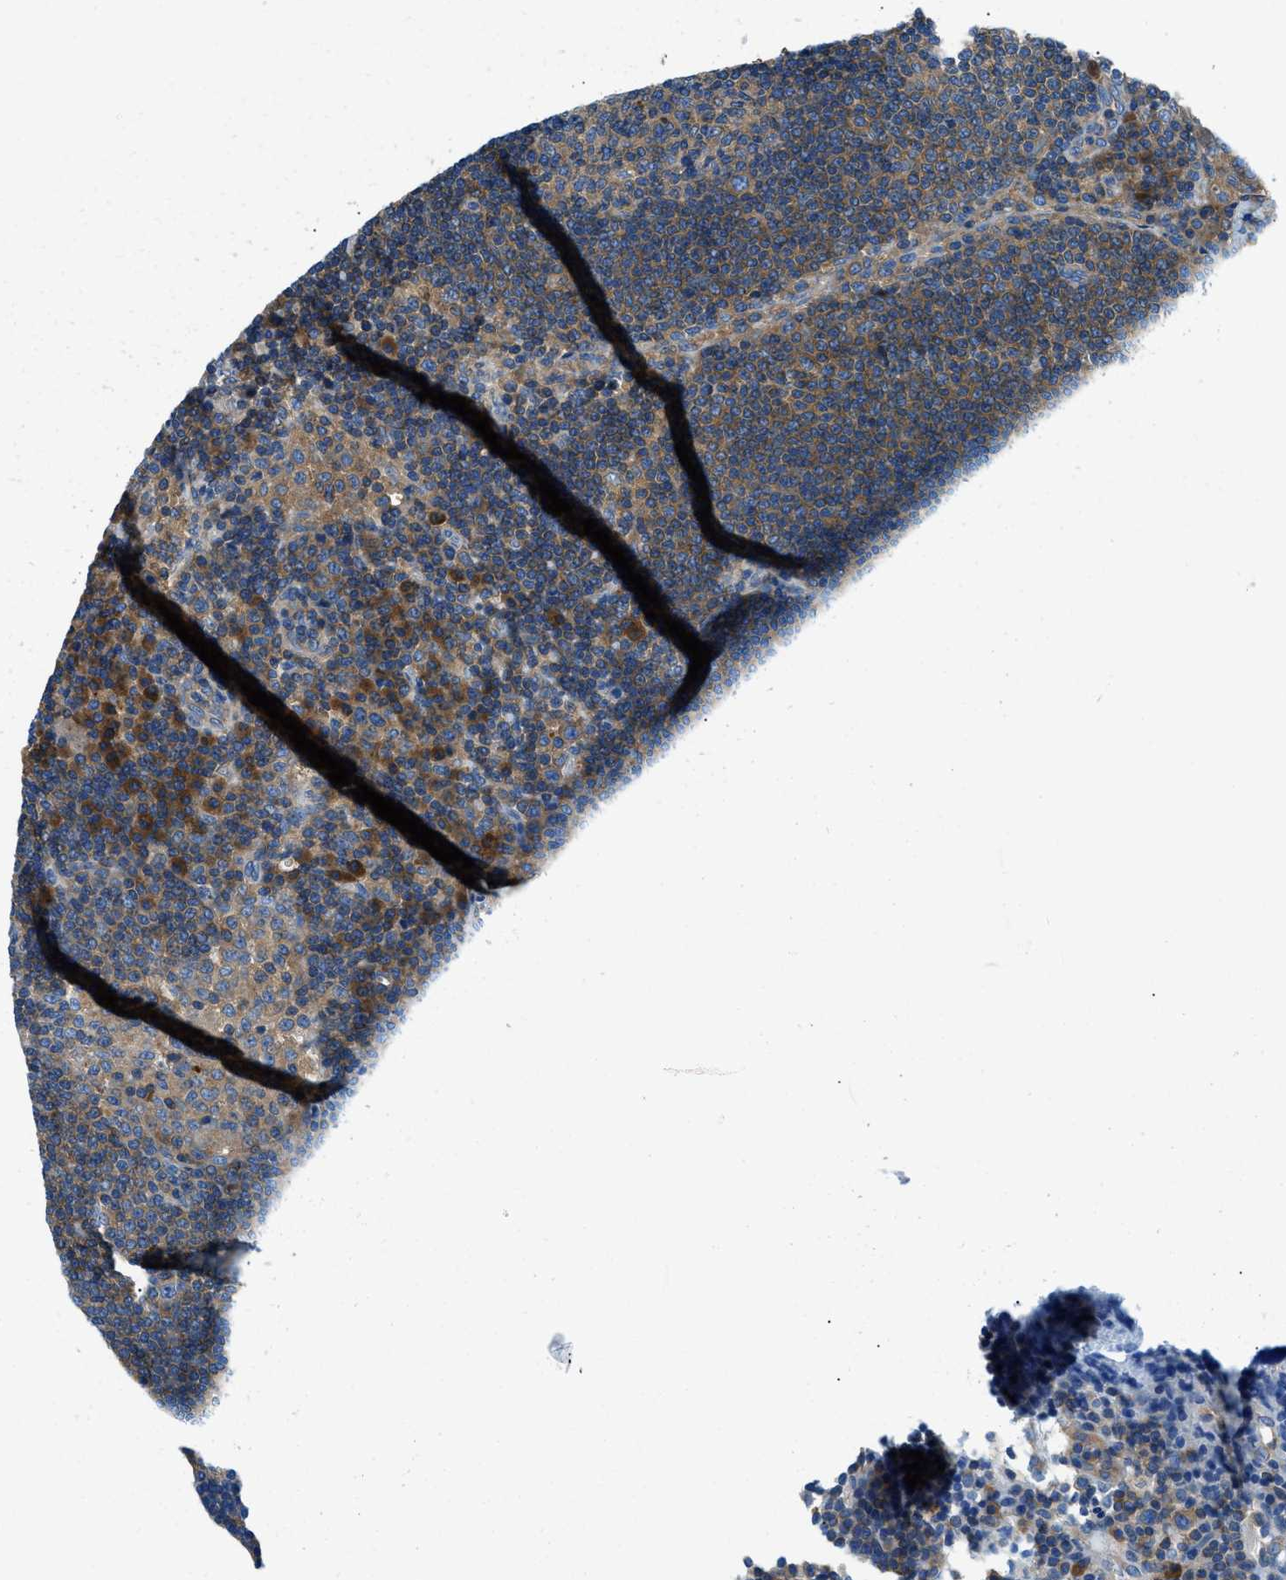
{"staining": {"intensity": "moderate", "quantity": "25%-75%", "location": "cytoplasmic/membranous"}, "tissue": "lymph node", "cell_type": "Germinal center cells", "image_type": "normal", "snomed": [{"axis": "morphology", "description": "Normal tissue, NOS"}, {"axis": "topography", "description": "Lymph node"}], "caption": "Immunohistochemistry (DAB) staining of benign lymph node reveals moderate cytoplasmic/membranous protein expression in approximately 25%-75% of germinal center cells.", "gene": "SARS1", "patient": {"sex": "female", "age": 53}}